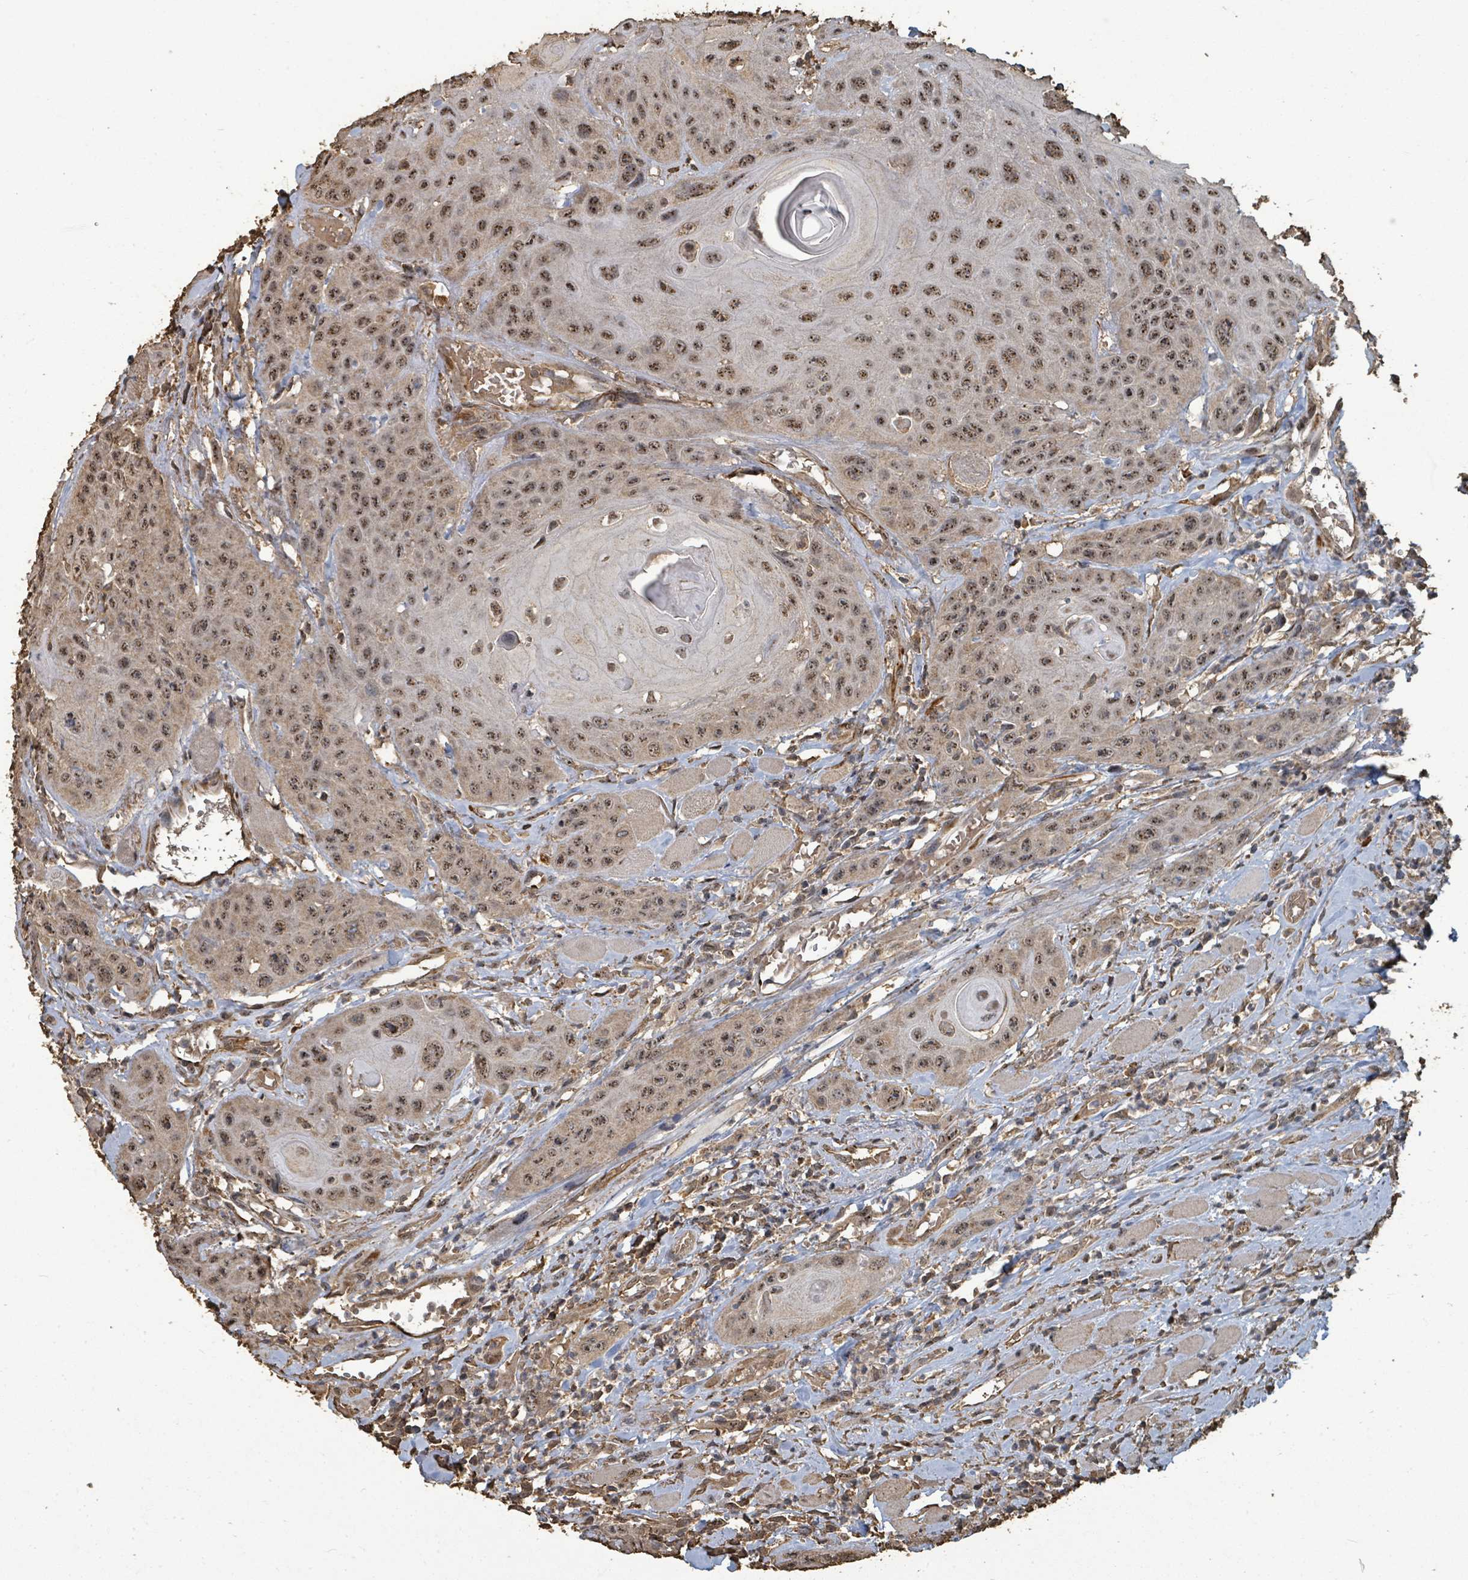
{"staining": {"intensity": "moderate", "quantity": ">75%", "location": "nuclear"}, "tissue": "head and neck cancer", "cell_type": "Tumor cells", "image_type": "cancer", "snomed": [{"axis": "morphology", "description": "Squamous cell carcinoma, NOS"}, {"axis": "topography", "description": "Head-Neck"}], "caption": "Protein staining of squamous cell carcinoma (head and neck) tissue displays moderate nuclear positivity in approximately >75% of tumor cells. (brown staining indicates protein expression, while blue staining denotes nuclei).", "gene": "C6orf52", "patient": {"sex": "female", "age": 59}}